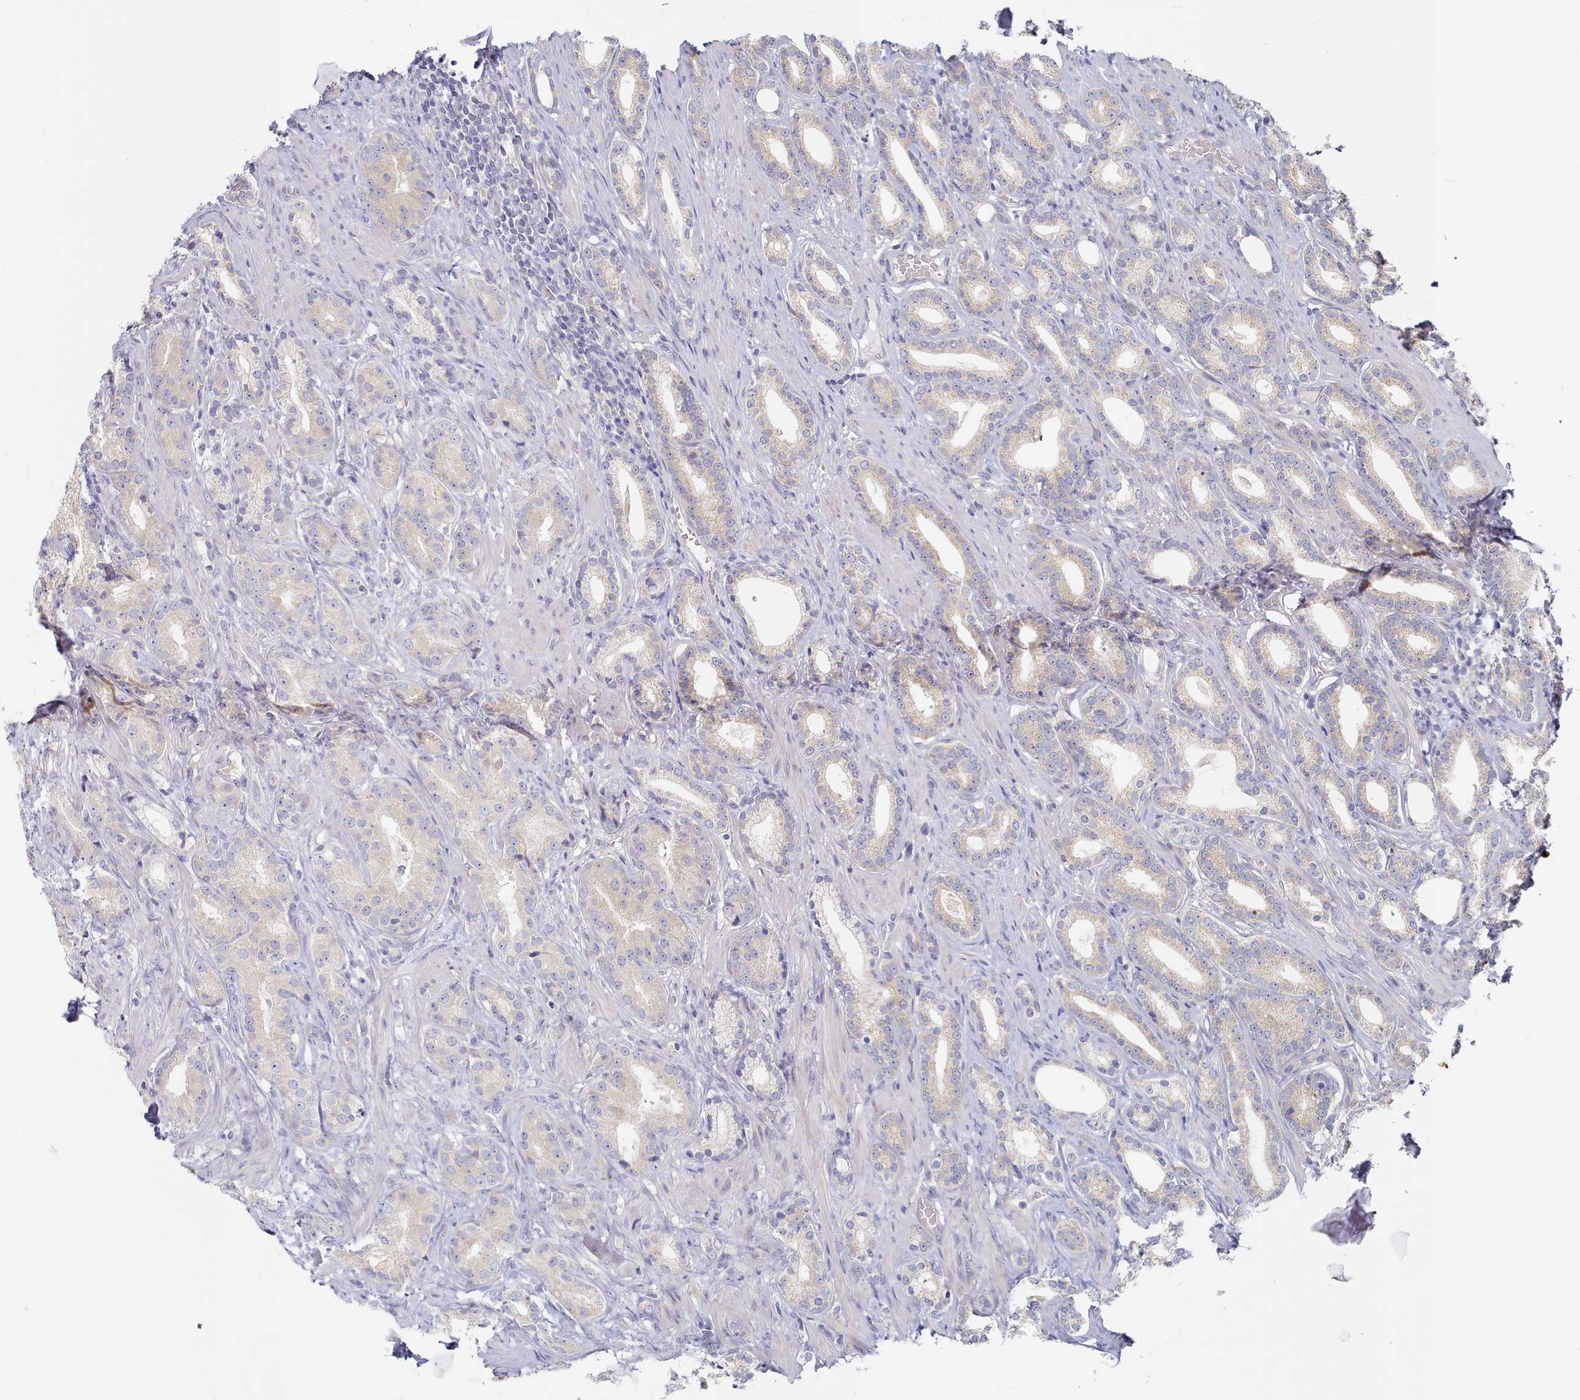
{"staining": {"intensity": "weak", "quantity": "<25%", "location": "cytoplasmic/membranous"}, "tissue": "prostate cancer", "cell_type": "Tumor cells", "image_type": "cancer", "snomed": [{"axis": "morphology", "description": "Adenocarcinoma, Low grade"}, {"axis": "topography", "description": "Prostate"}], "caption": "Histopathology image shows no significant protein staining in tumor cells of adenocarcinoma (low-grade) (prostate).", "gene": "TYW1B", "patient": {"sex": "male", "age": 71}}